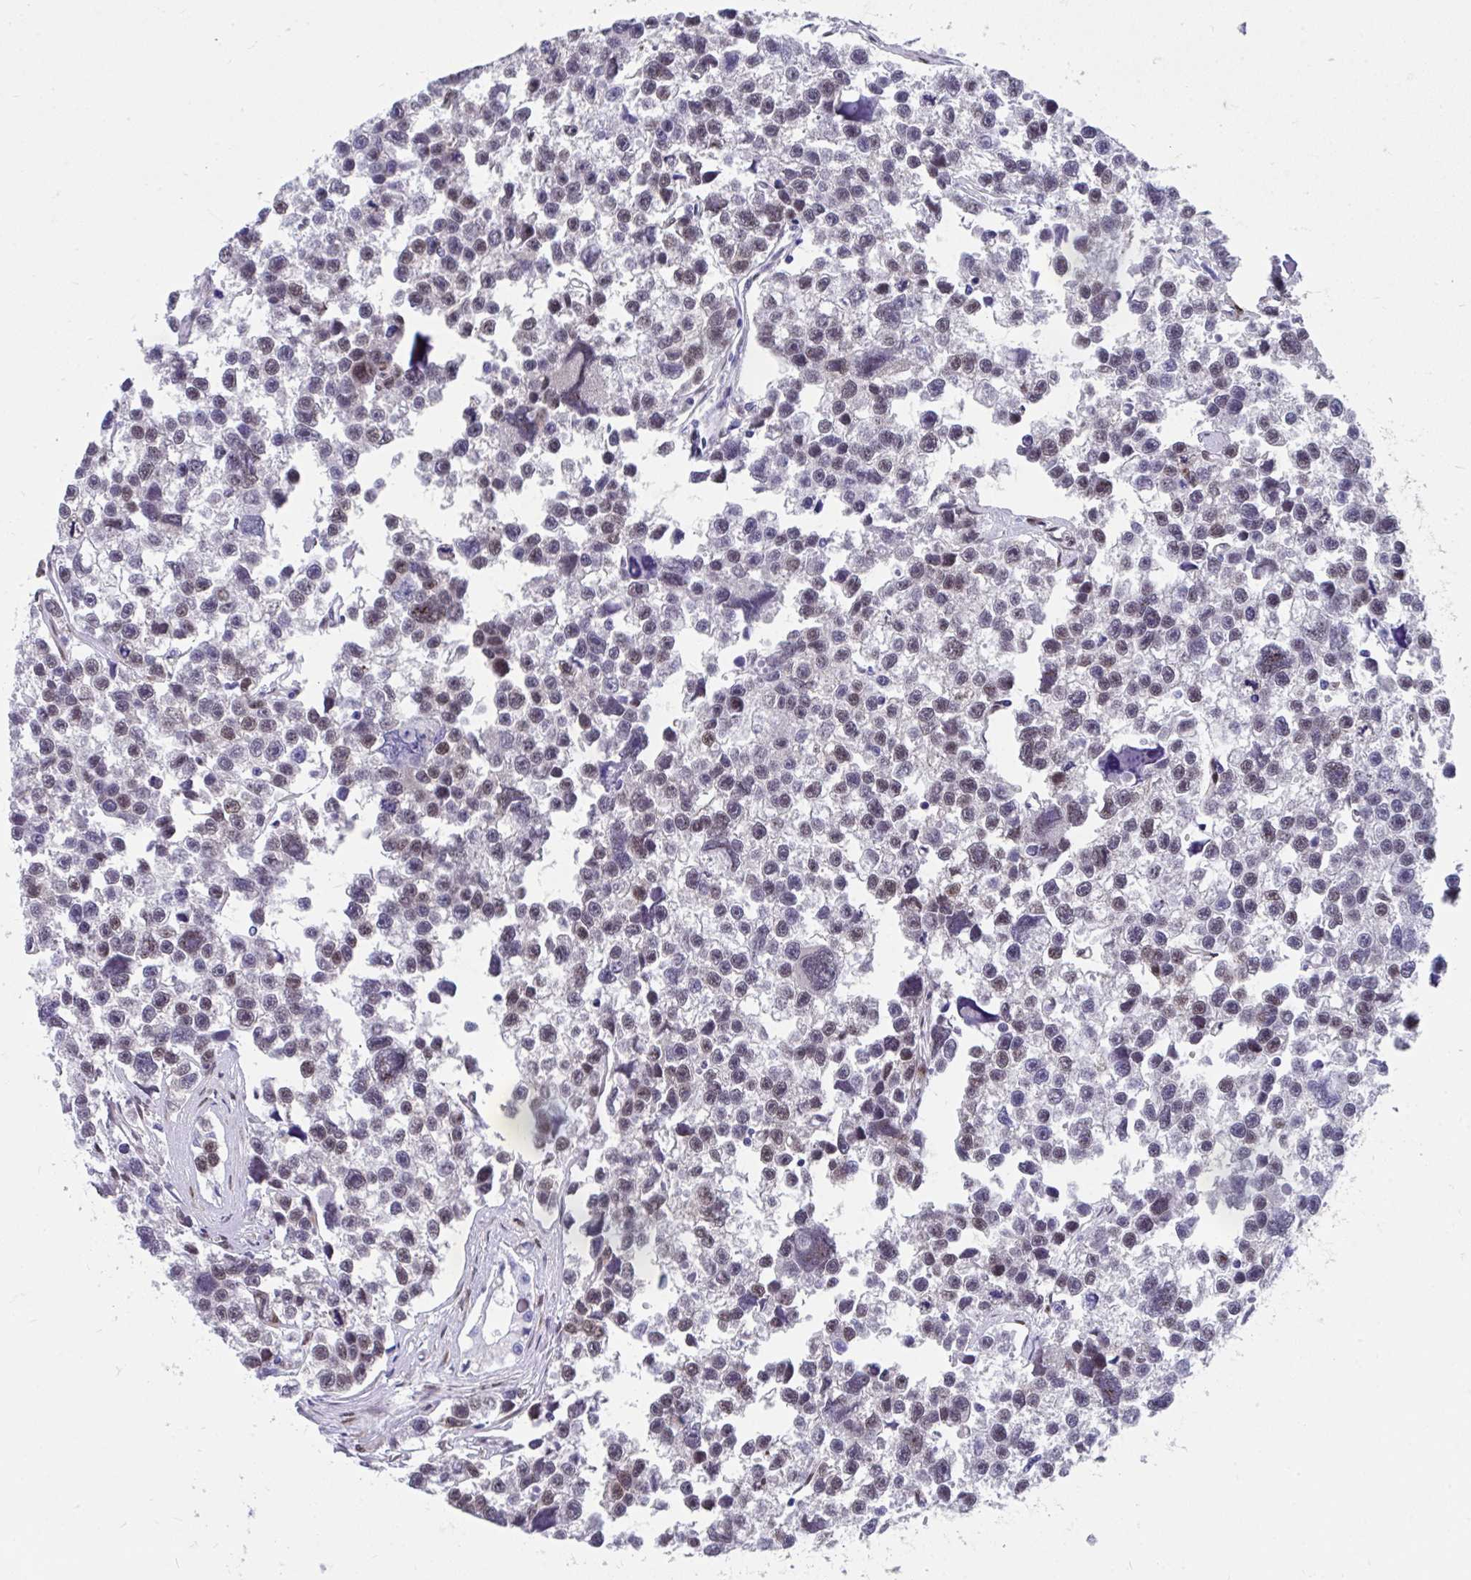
{"staining": {"intensity": "weak", "quantity": "25%-75%", "location": "nuclear"}, "tissue": "testis cancer", "cell_type": "Tumor cells", "image_type": "cancer", "snomed": [{"axis": "morphology", "description": "Seminoma, NOS"}, {"axis": "topography", "description": "Testis"}], "caption": "This image reveals immunohistochemistry (IHC) staining of human testis seminoma, with low weak nuclear expression in approximately 25%-75% of tumor cells.", "gene": "RBPMS", "patient": {"sex": "male", "age": 26}}